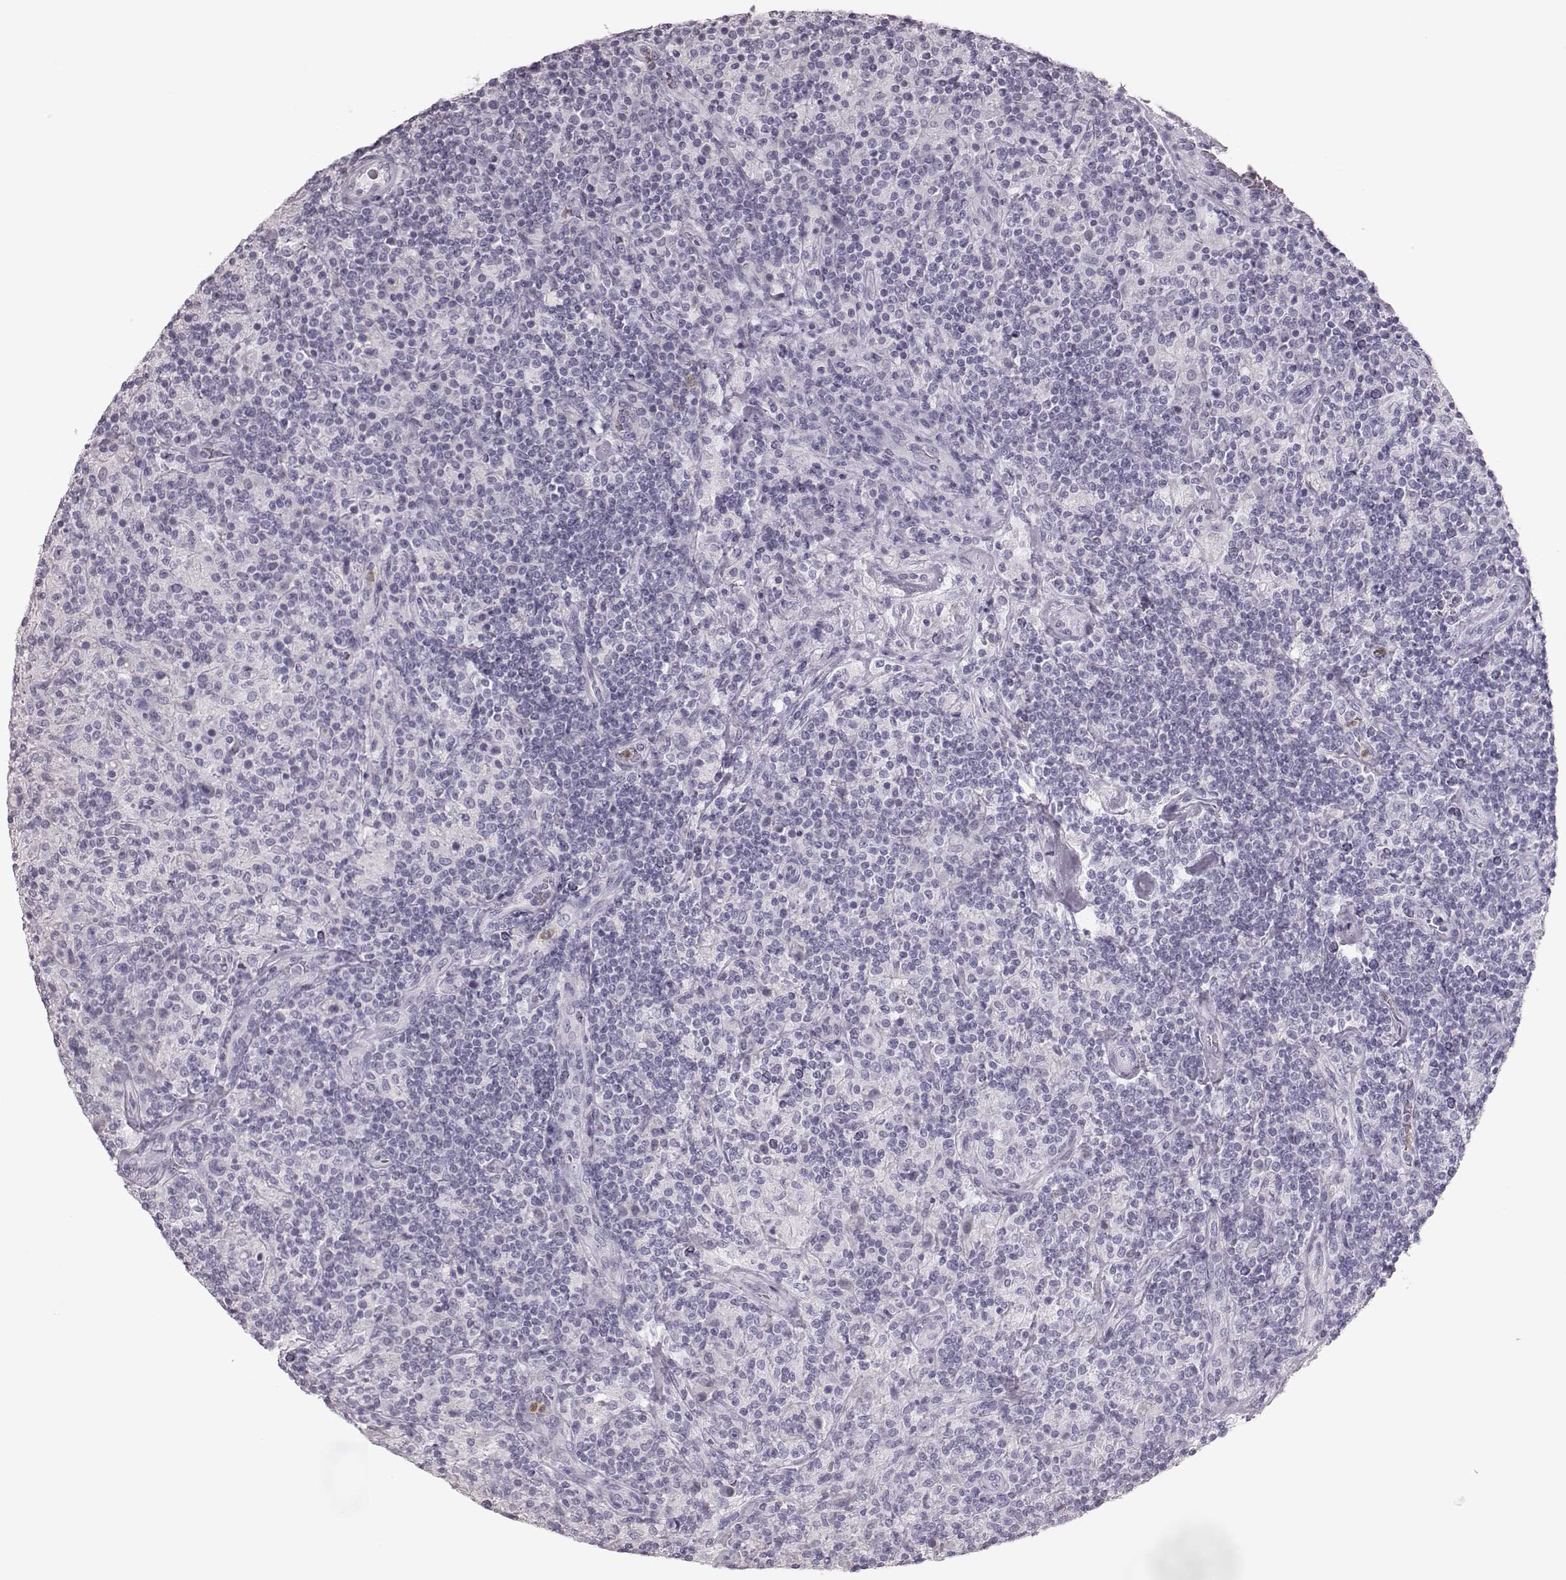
{"staining": {"intensity": "negative", "quantity": "none", "location": "none"}, "tissue": "lymphoma", "cell_type": "Tumor cells", "image_type": "cancer", "snomed": [{"axis": "morphology", "description": "Hodgkin's disease, NOS"}, {"axis": "topography", "description": "Lymph node"}], "caption": "Immunohistochemistry (IHC) micrograph of neoplastic tissue: human lymphoma stained with DAB reveals no significant protein positivity in tumor cells.", "gene": "ELANE", "patient": {"sex": "male", "age": 70}}